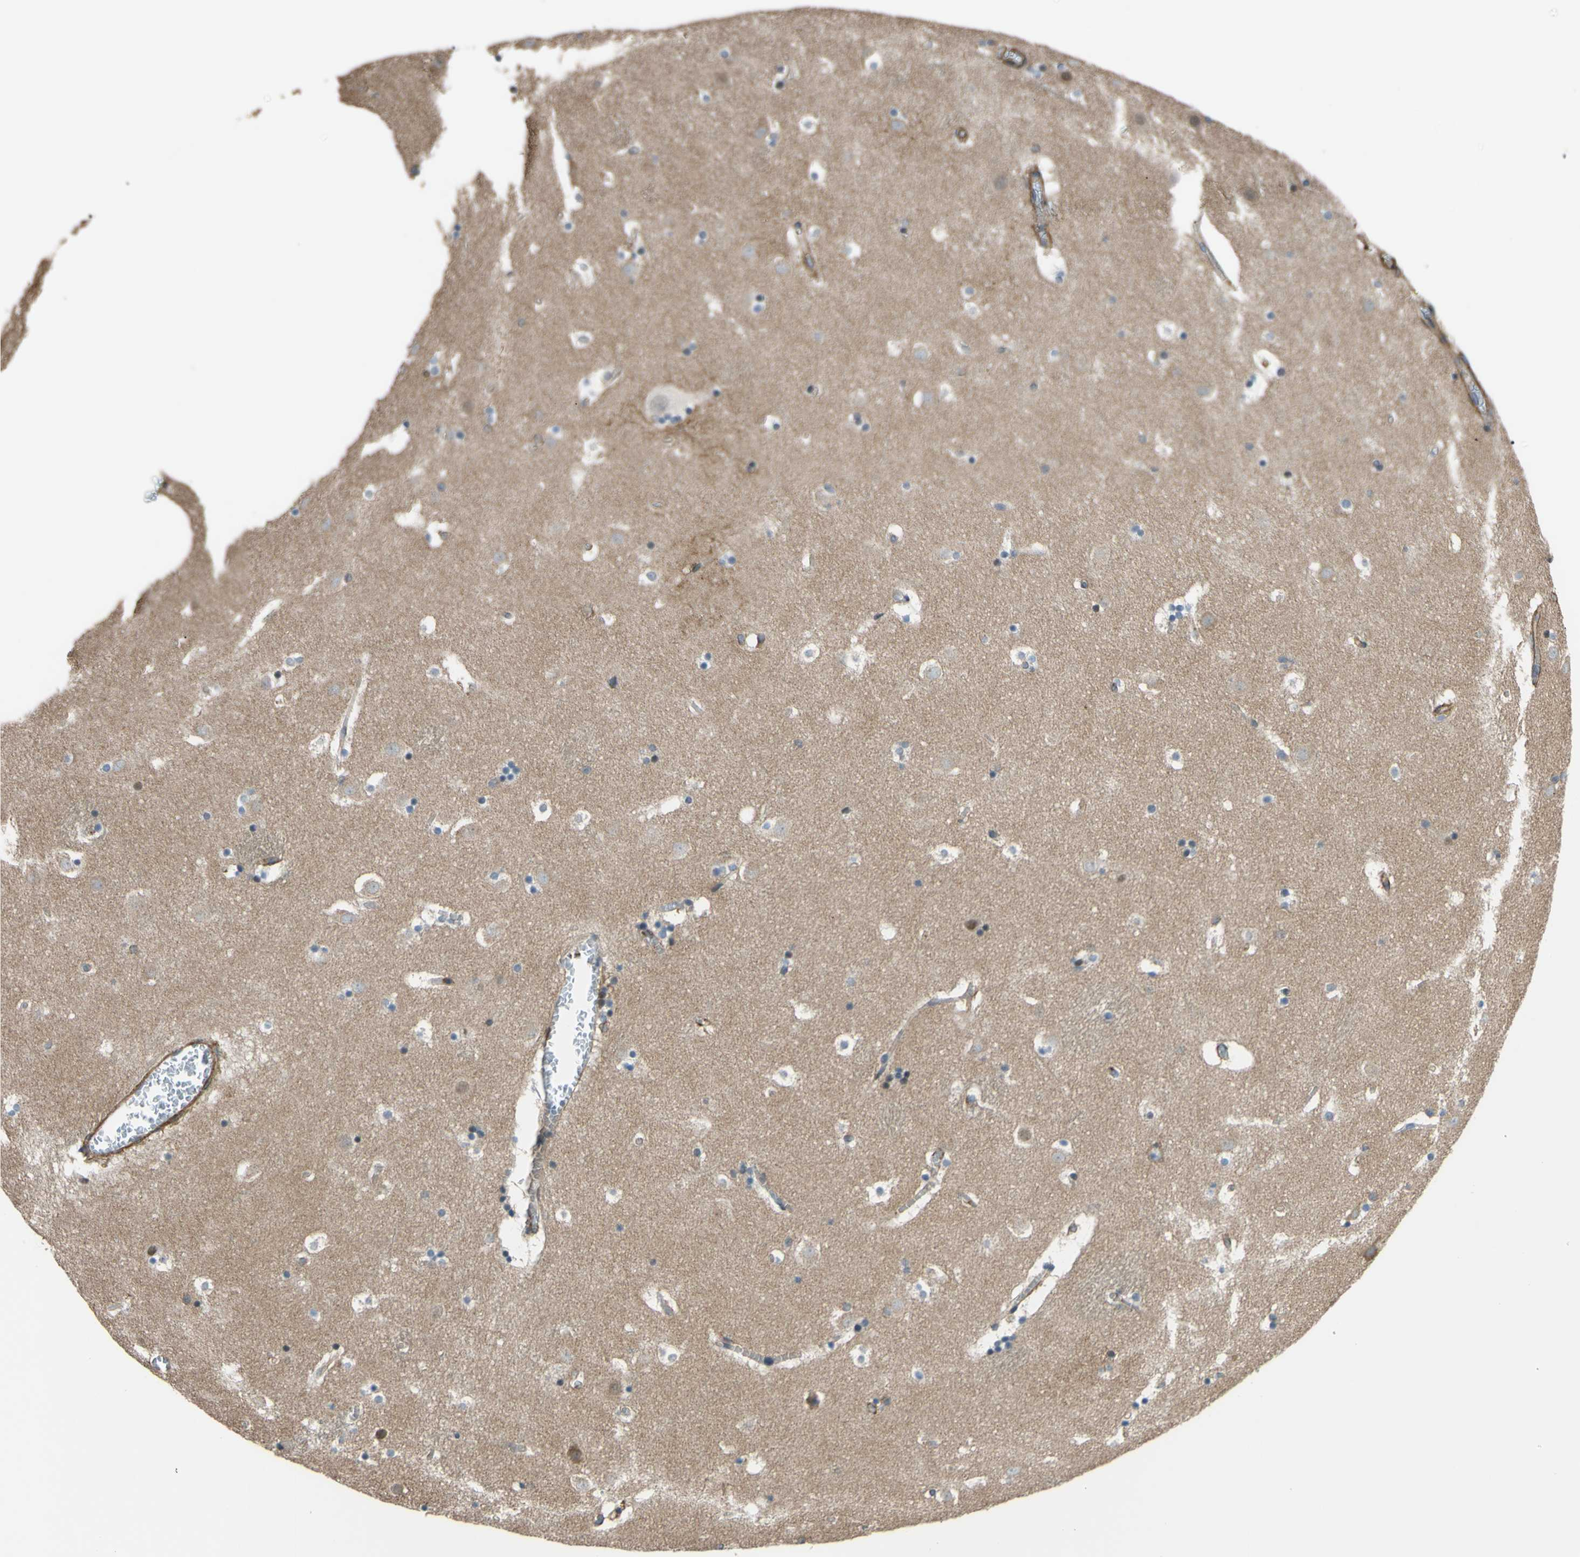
{"staining": {"intensity": "moderate", "quantity": "<25%", "location": "cytoplasmic/membranous"}, "tissue": "caudate", "cell_type": "Glial cells", "image_type": "normal", "snomed": [{"axis": "morphology", "description": "Normal tissue, NOS"}, {"axis": "topography", "description": "Lateral ventricle wall"}], "caption": "Immunohistochemical staining of unremarkable human caudate exhibits <25% levels of moderate cytoplasmic/membranous protein expression in approximately <25% of glial cells.", "gene": "ADD3", "patient": {"sex": "male", "age": 45}}